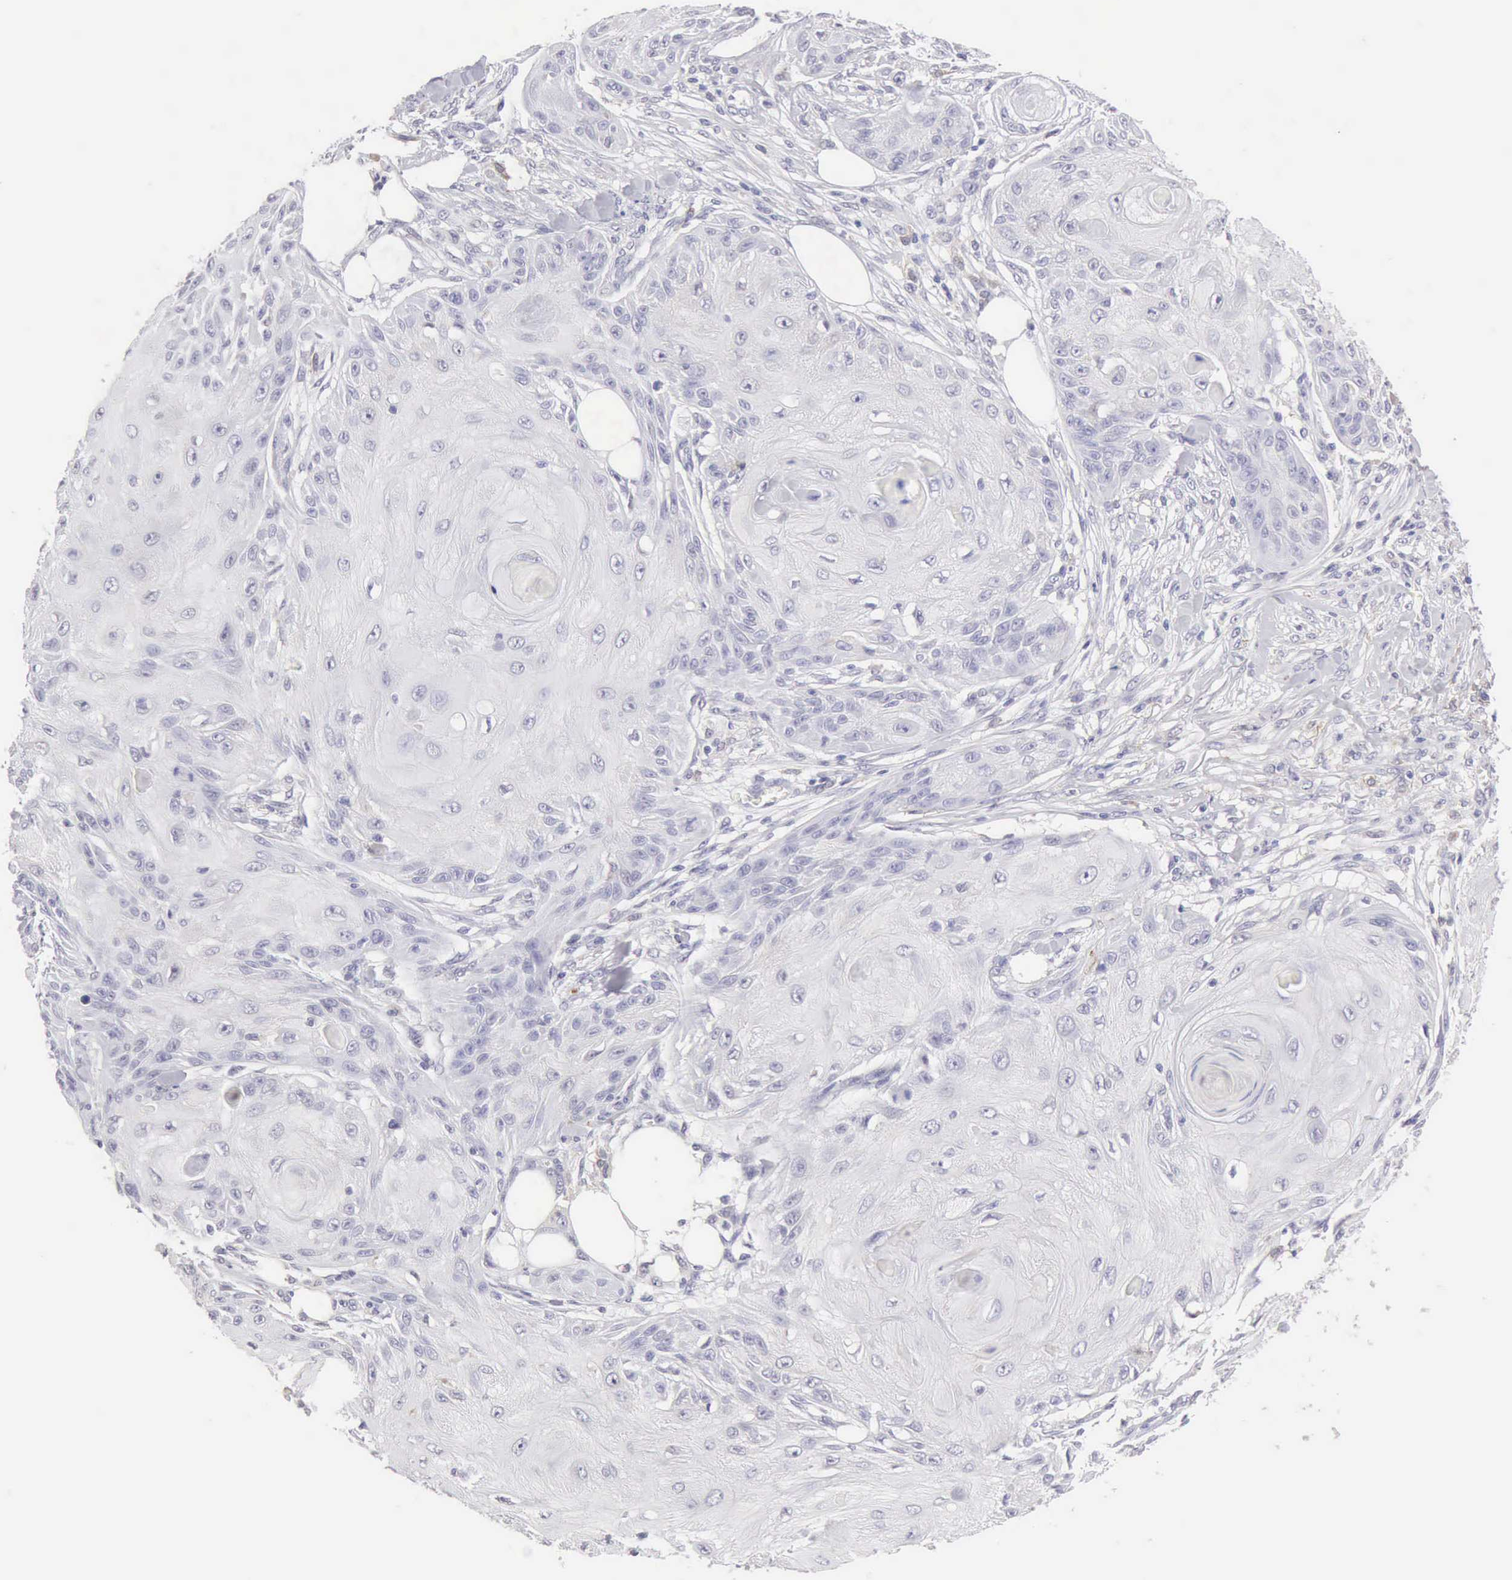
{"staining": {"intensity": "negative", "quantity": "none", "location": "none"}, "tissue": "skin cancer", "cell_type": "Tumor cells", "image_type": "cancer", "snomed": [{"axis": "morphology", "description": "Squamous cell carcinoma, NOS"}, {"axis": "topography", "description": "Skin"}], "caption": "Immunohistochemistry of skin squamous cell carcinoma demonstrates no staining in tumor cells. (Stains: DAB (3,3'-diaminobenzidine) immunohistochemistry with hematoxylin counter stain, Microscopy: brightfield microscopy at high magnification).", "gene": "RNASE1", "patient": {"sex": "female", "age": 88}}